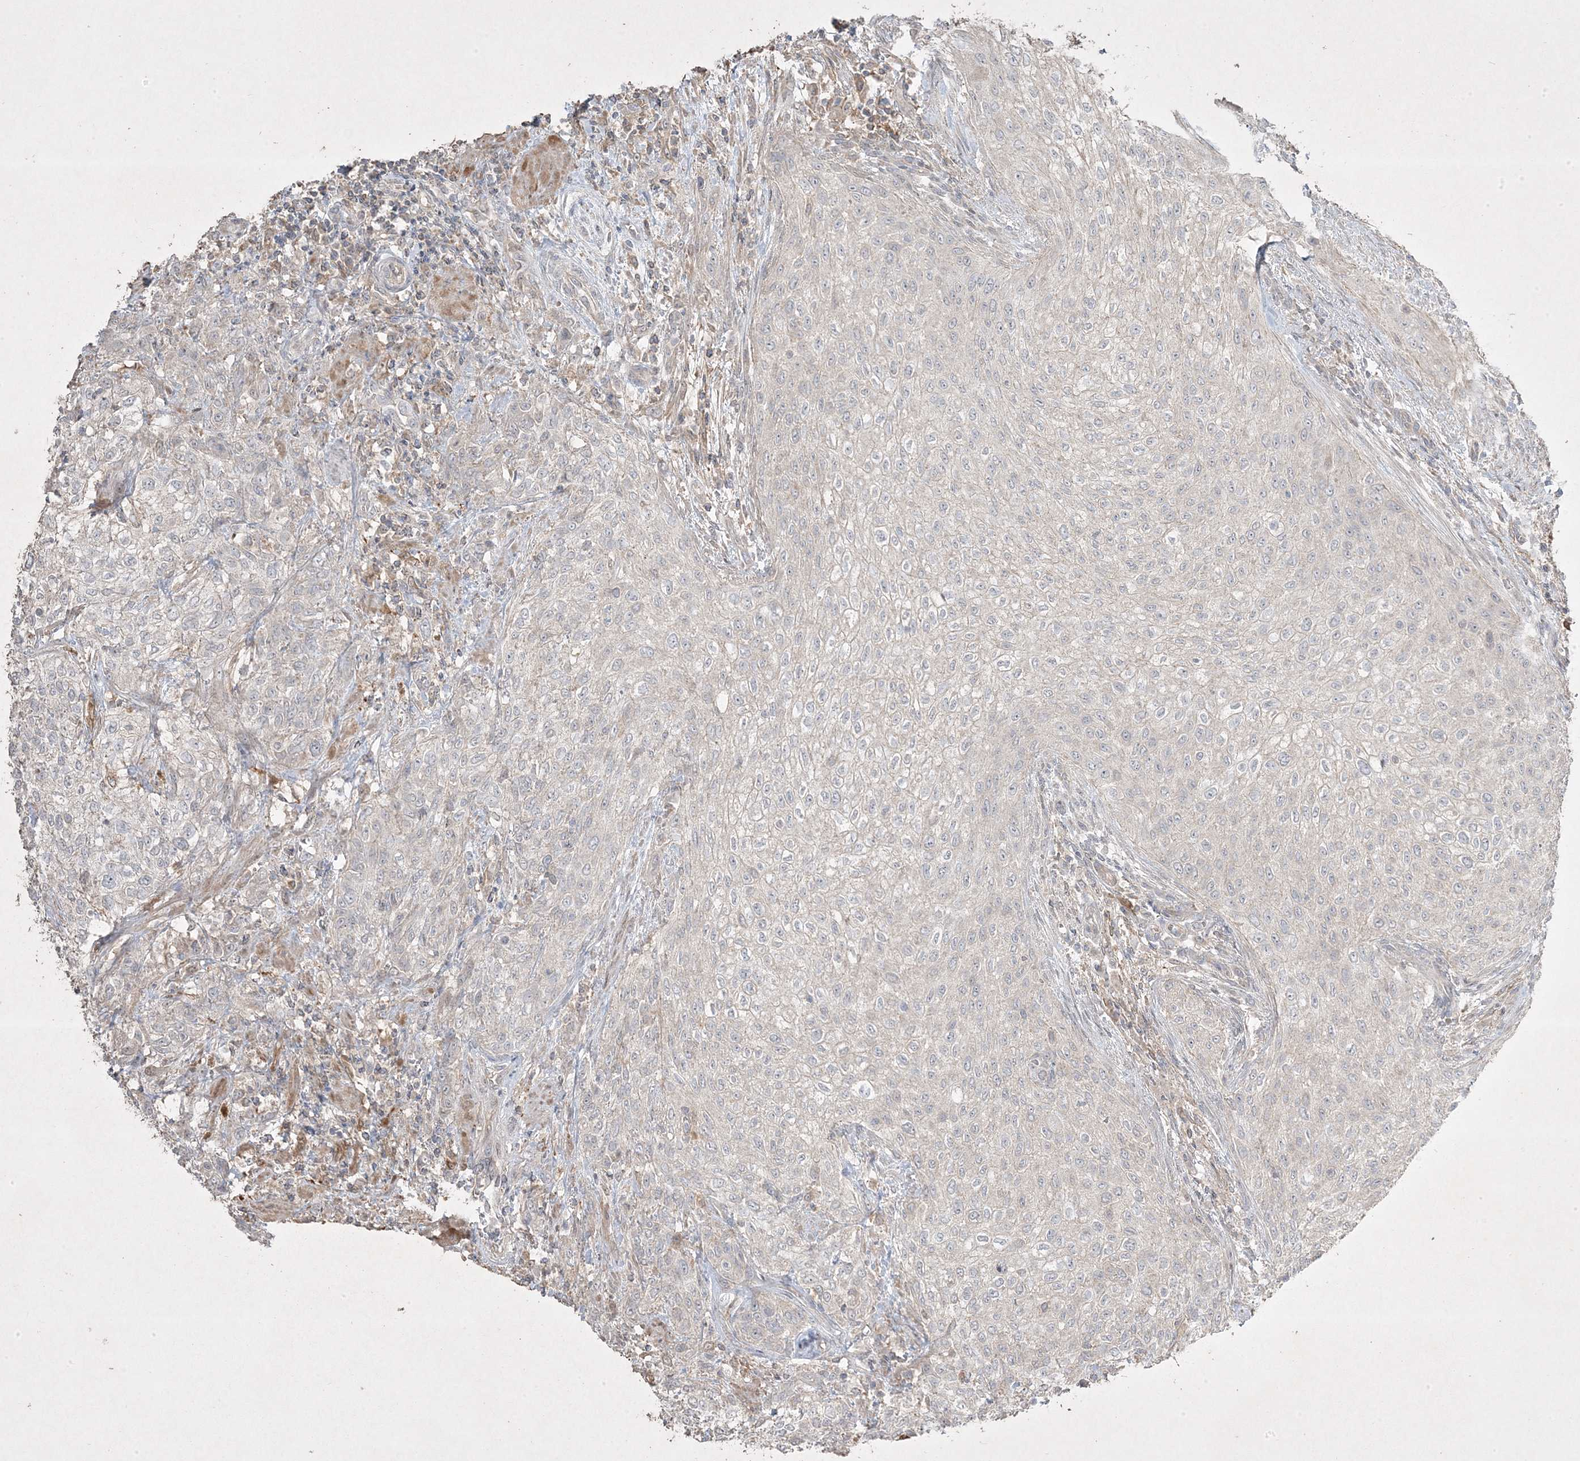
{"staining": {"intensity": "negative", "quantity": "none", "location": "none"}, "tissue": "urothelial cancer", "cell_type": "Tumor cells", "image_type": "cancer", "snomed": [{"axis": "morphology", "description": "Urothelial carcinoma, High grade"}, {"axis": "topography", "description": "Urinary bladder"}], "caption": "This is a micrograph of IHC staining of urothelial cancer, which shows no positivity in tumor cells. Brightfield microscopy of IHC stained with DAB (3,3'-diaminobenzidine) (brown) and hematoxylin (blue), captured at high magnification.", "gene": "RGL4", "patient": {"sex": "male", "age": 35}}